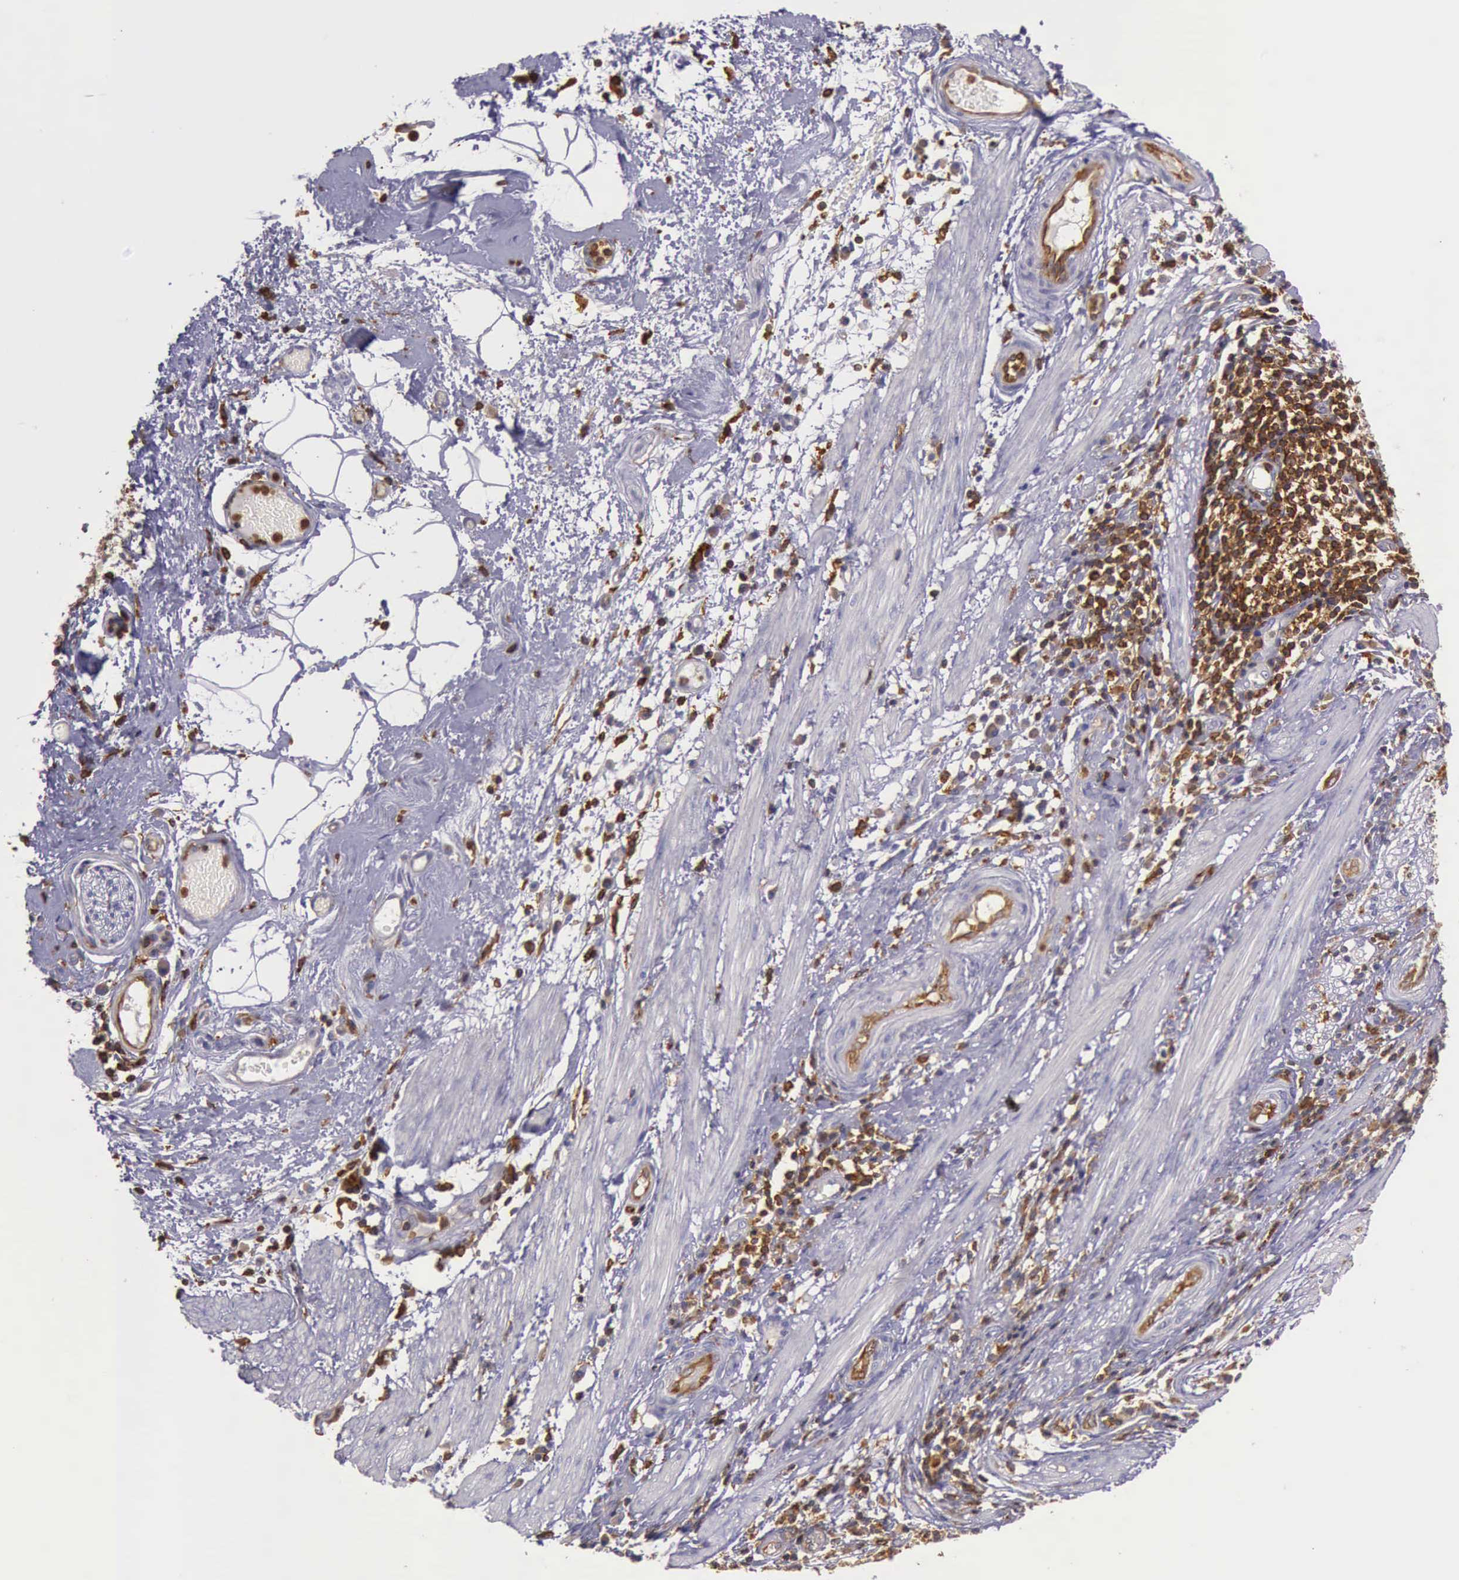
{"staining": {"intensity": "weak", "quantity": ">75%", "location": "cytoplasmic/membranous"}, "tissue": "stomach cancer", "cell_type": "Tumor cells", "image_type": "cancer", "snomed": [{"axis": "morphology", "description": "Adenocarcinoma, NOS"}, {"axis": "topography", "description": "Stomach, lower"}], "caption": "DAB immunohistochemical staining of human stomach cancer displays weak cytoplasmic/membranous protein expression in about >75% of tumor cells. The protein is stained brown, and the nuclei are stained in blue (DAB IHC with brightfield microscopy, high magnification).", "gene": "ARHGAP4", "patient": {"sex": "female", "age": 86}}